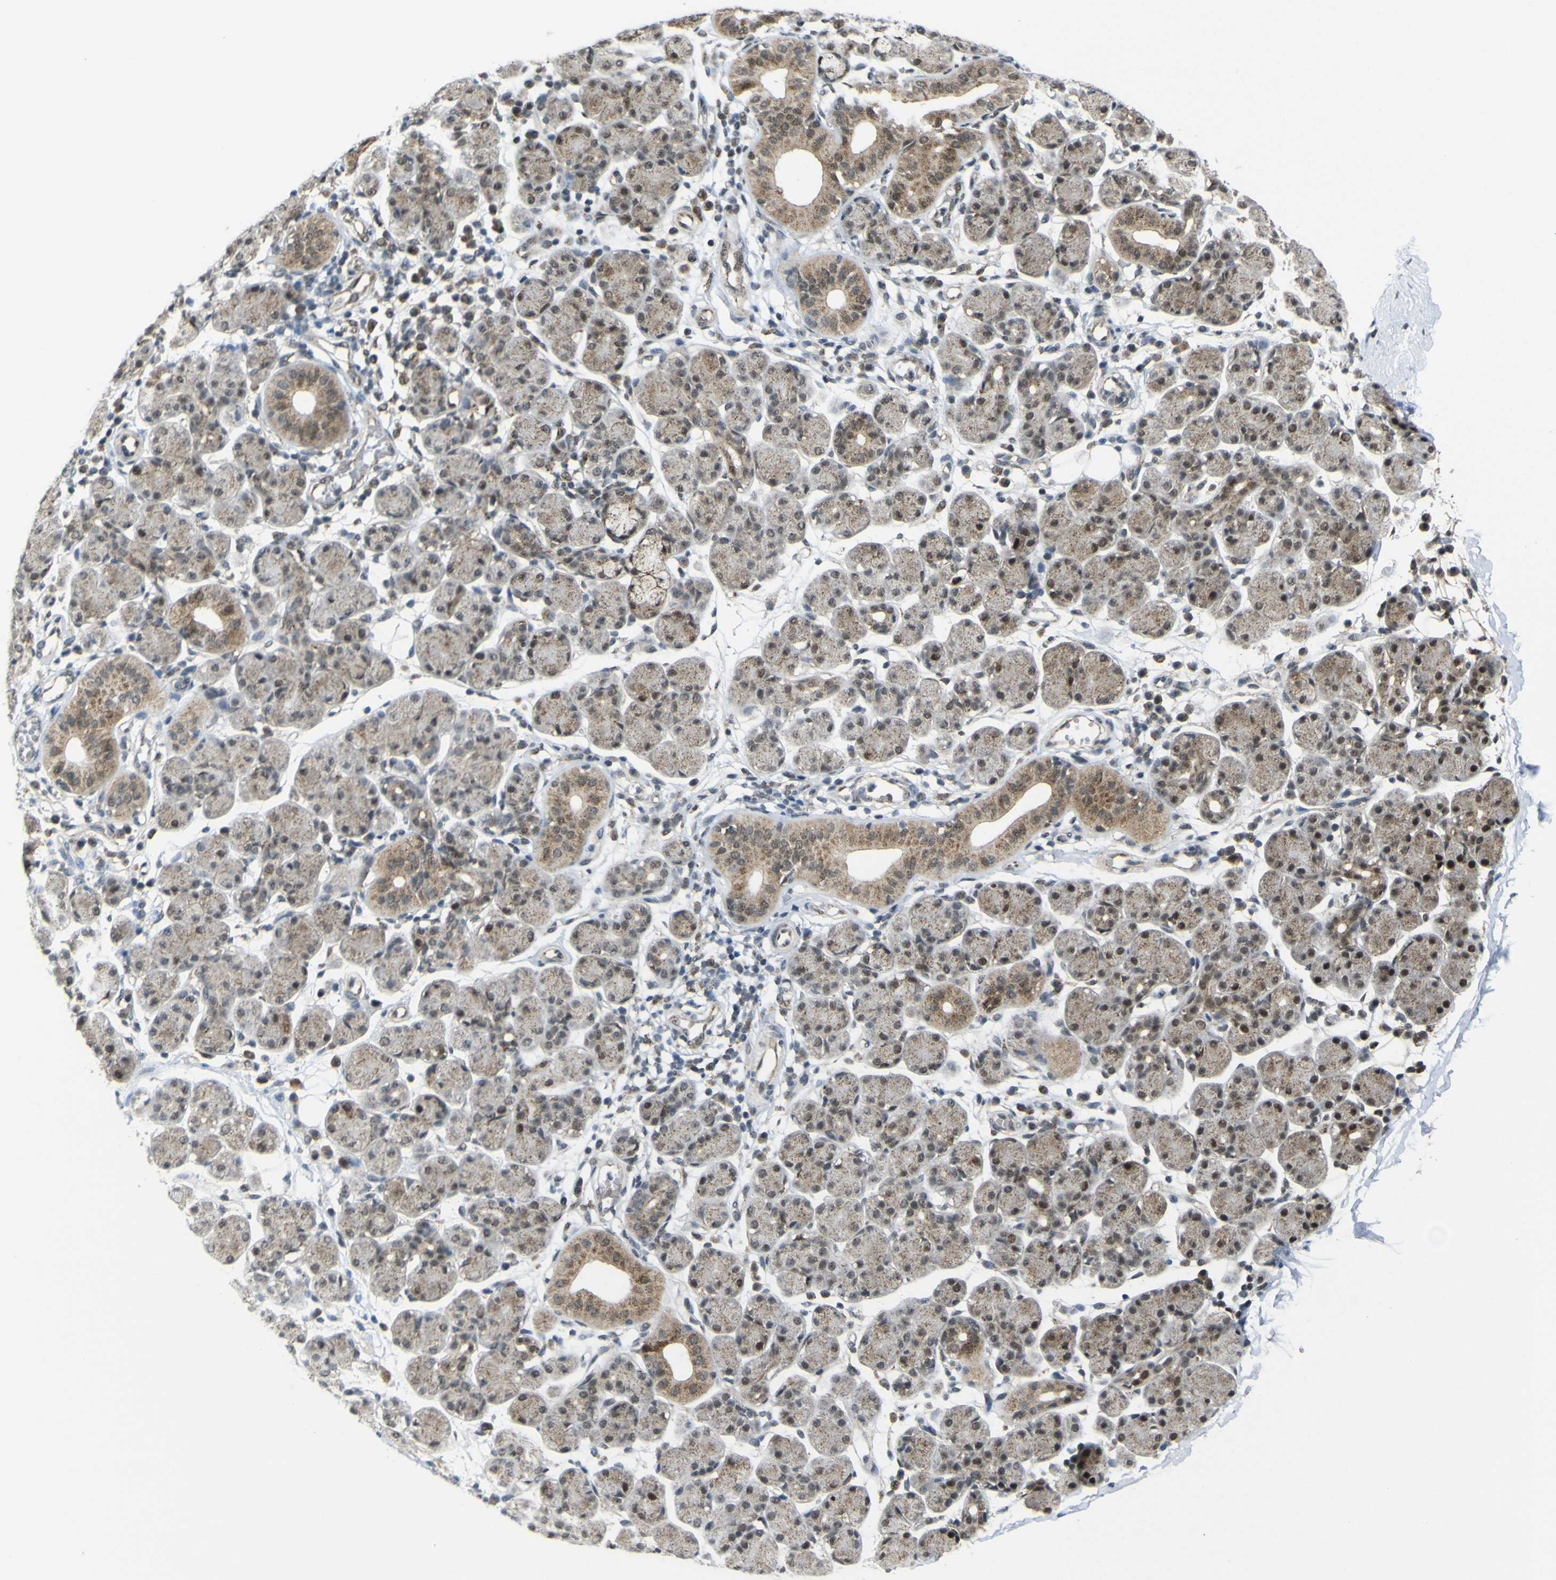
{"staining": {"intensity": "strong", "quantity": "25%-75%", "location": "cytoplasmic/membranous,nuclear"}, "tissue": "salivary gland", "cell_type": "Glandular cells", "image_type": "normal", "snomed": [{"axis": "morphology", "description": "Normal tissue, NOS"}, {"axis": "morphology", "description": "Inflammation, NOS"}, {"axis": "topography", "description": "Lymph node"}, {"axis": "topography", "description": "Salivary gland"}], "caption": "Immunohistochemistry (IHC) of unremarkable human salivary gland demonstrates high levels of strong cytoplasmic/membranous,nuclear staining in about 25%-75% of glandular cells. (DAB = brown stain, brightfield microscopy at high magnification).", "gene": "ACBD5", "patient": {"sex": "male", "age": 3}}